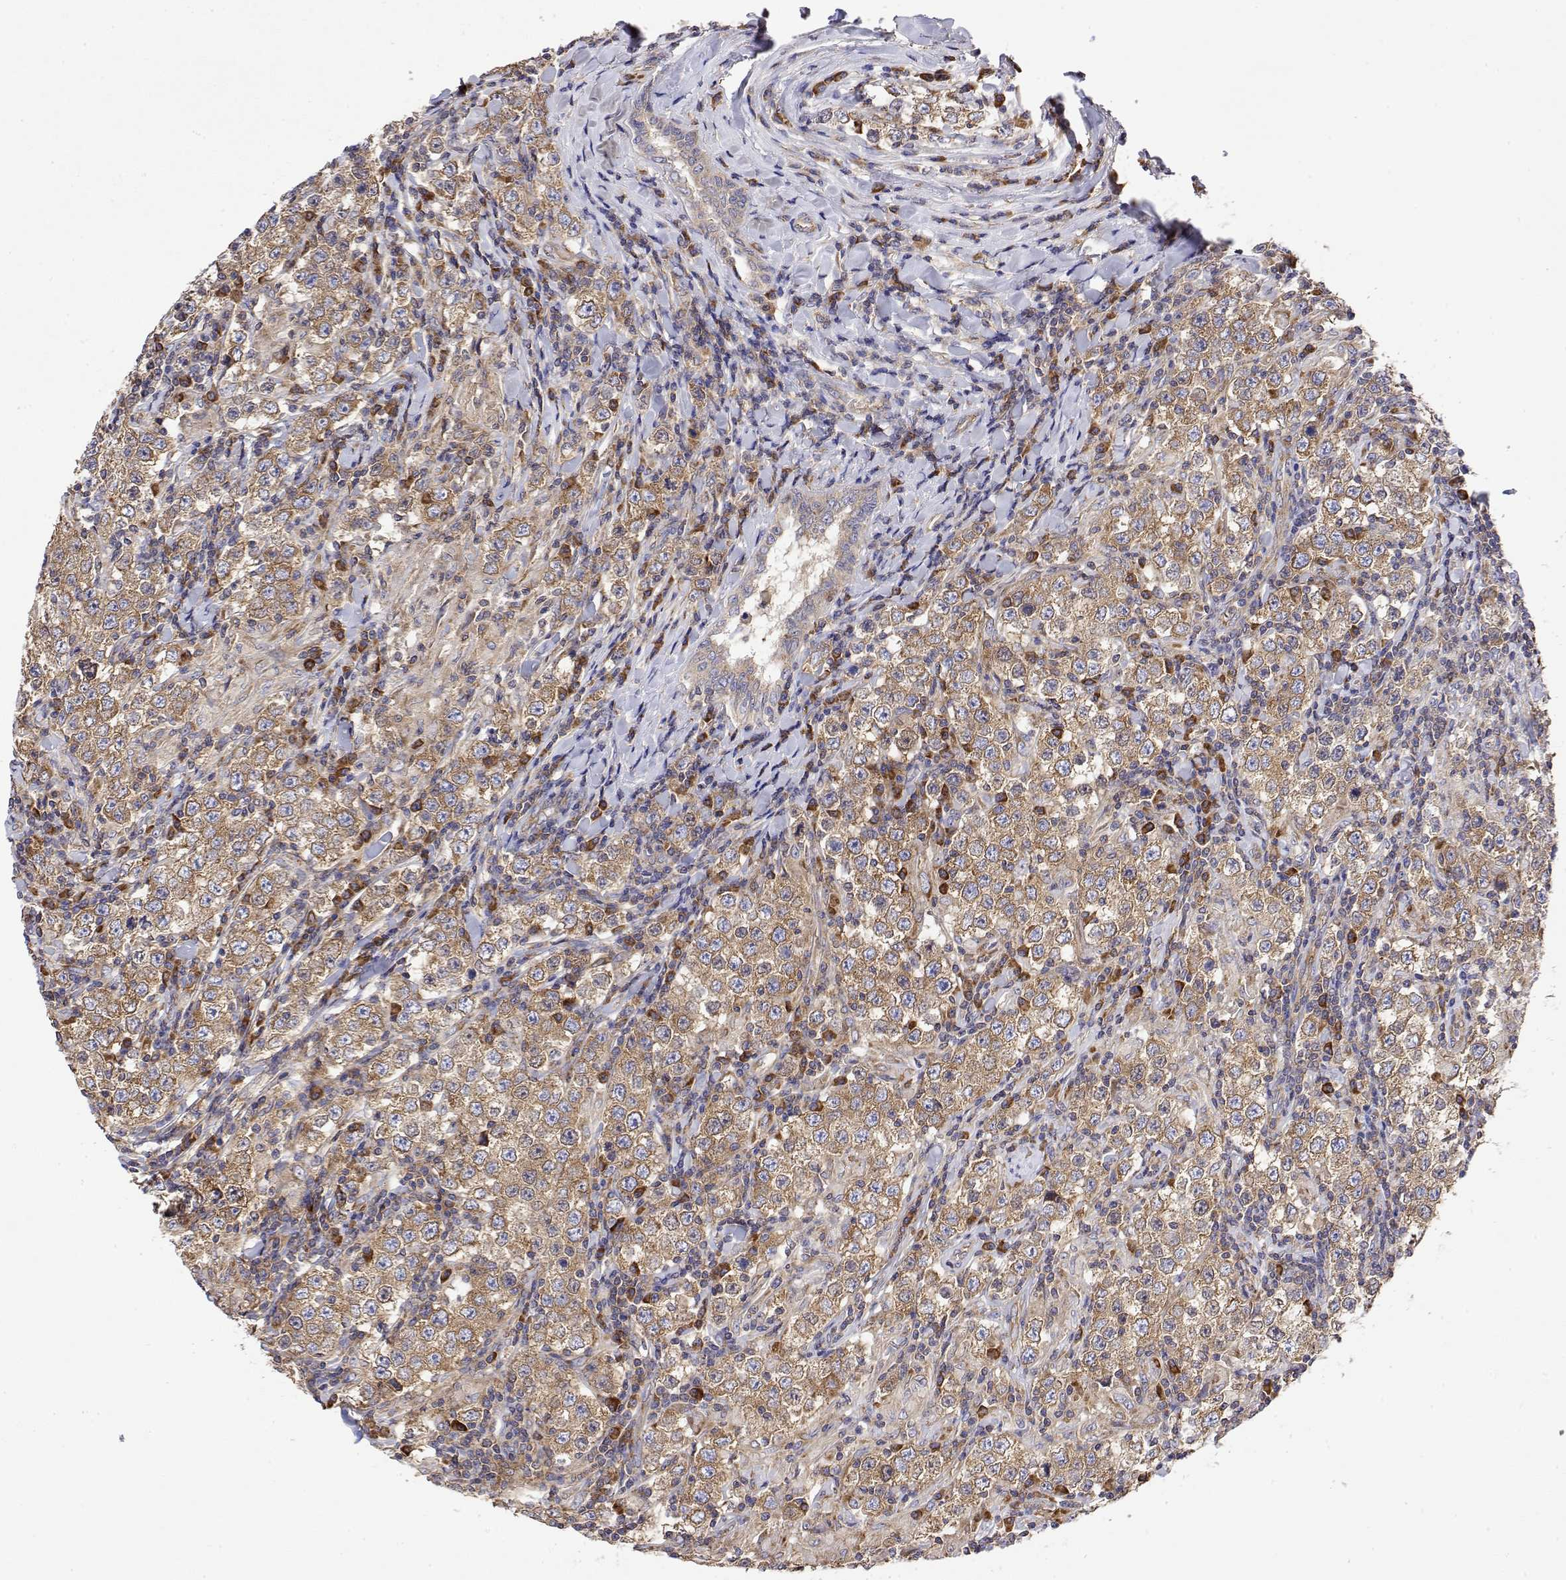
{"staining": {"intensity": "moderate", "quantity": ">75%", "location": "cytoplasmic/membranous"}, "tissue": "testis cancer", "cell_type": "Tumor cells", "image_type": "cancer", "snomed": [{"axis": "morphology", "description": "Seminoma, NOS"}, {"axis": "morphology", "description": "Carcinoma, Embryonal, NOS"}, {"axis": "topography", "description": "Testis"}], "caption": "DAB (3,3'-diaminobenzidine) immunohistochemical staining of testis cancer (embryonal carcinoma) displays moderate cytoplasmic/membranous protein positivity in approximately >75% of tumor cells. Using DAB (3,3'-diaminobenzidine) (brown) and hematoxylin (blue) stains, captured at high magnification using brightfield microscopy.", "gene": "EEF1G", "patient": {"sex": "male", "age": 41}}